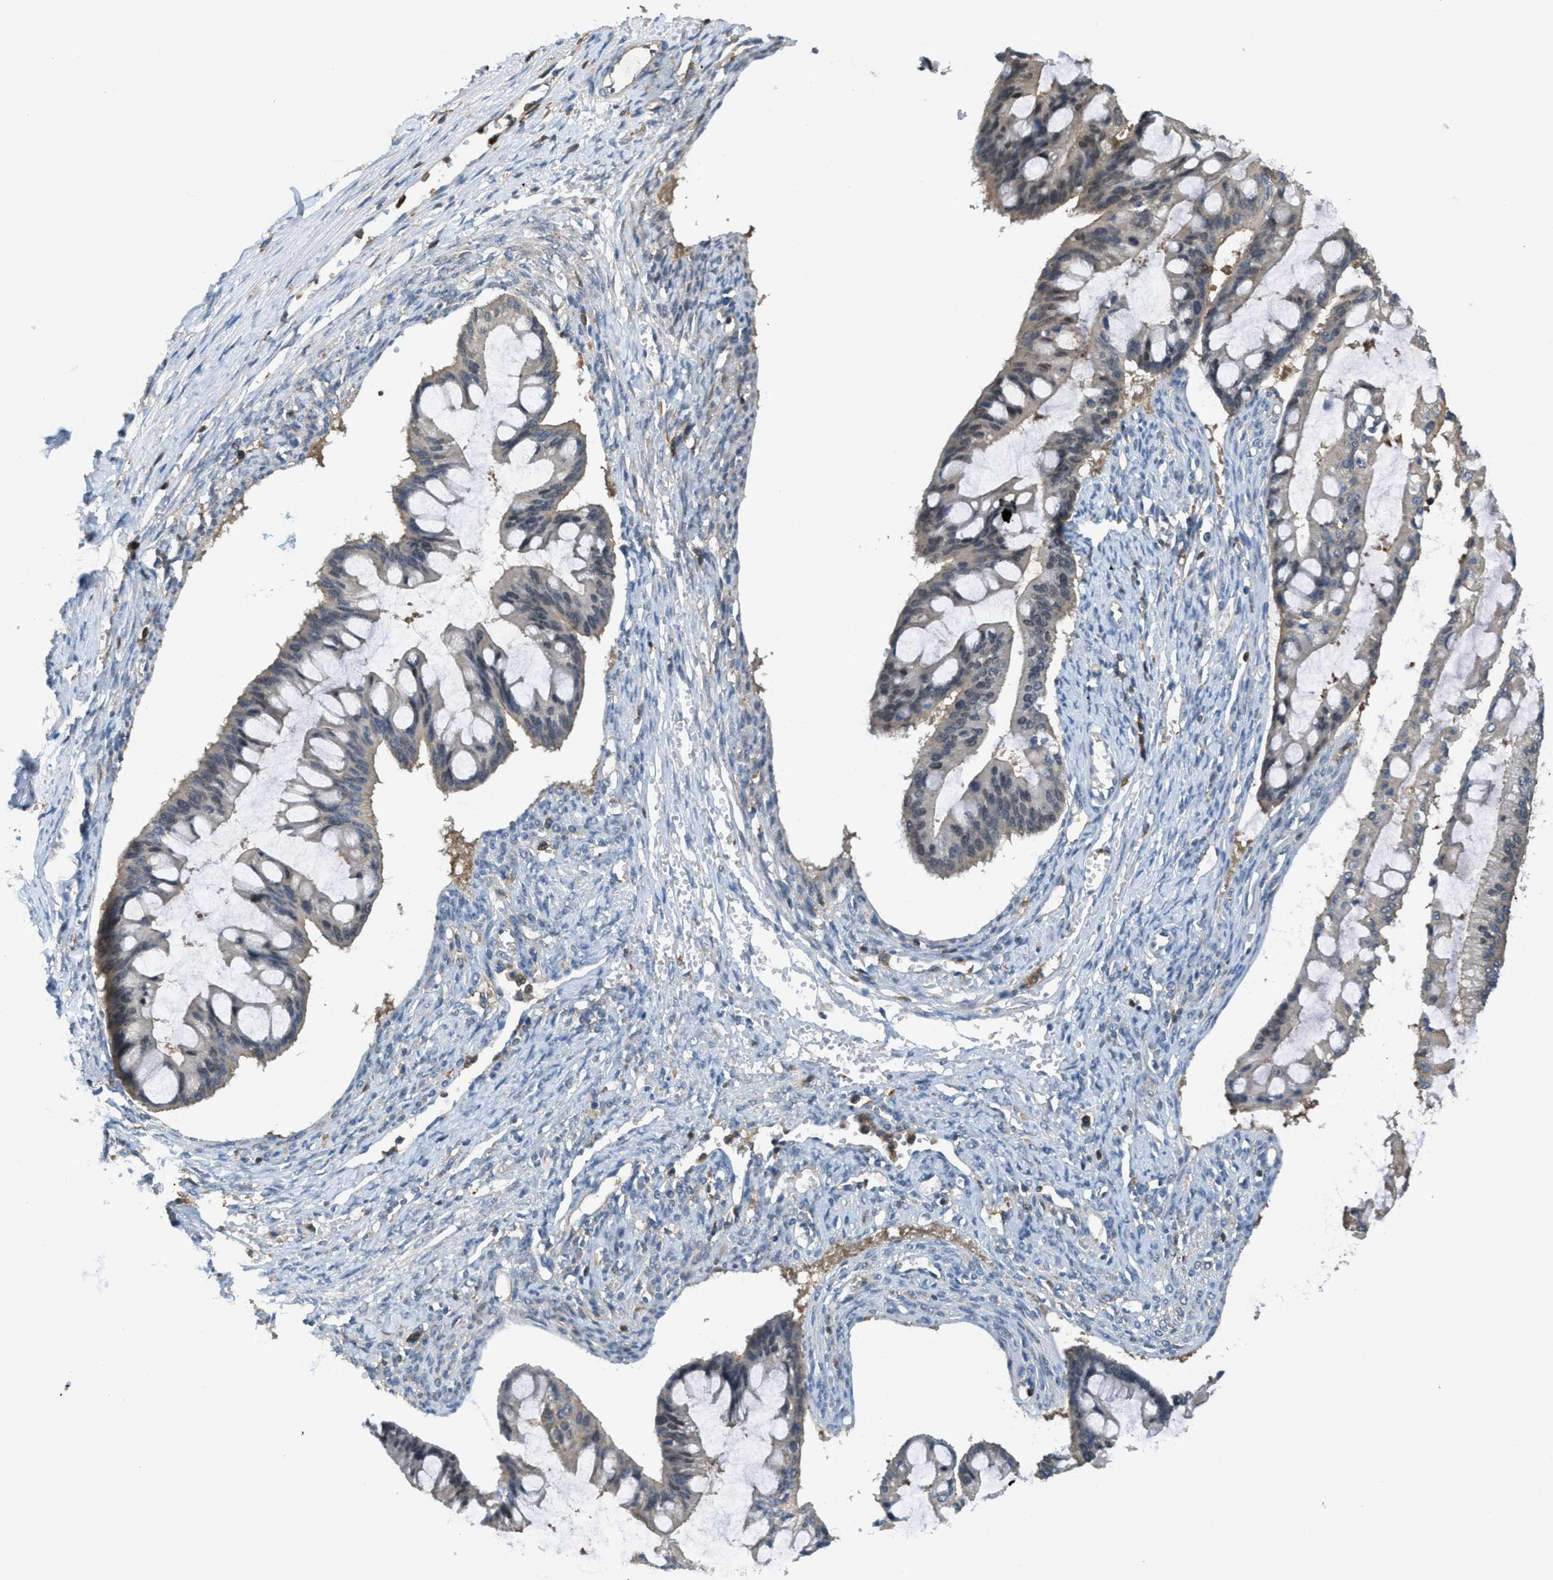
{"staining": {"intensity": "weak", "quantity": "<25%", "location": "cytoplasmic/membranous"}, "tissue": "ovarian cancer", "cell_type": "Tumor cells", "image_type": "cancer", "snomed": [{"axis": "morphology", "description": "Cystadenocarcinoma, mucinous, NOS"}, {"axis": "topography", "description": "Ovary"}], "caption": "An image of human ovarian mucinous cystadenocarcinoma is negative for staining in tumor cells.", "gene": "GRIK2", "patient": {"sex": "female", "age": 73}}